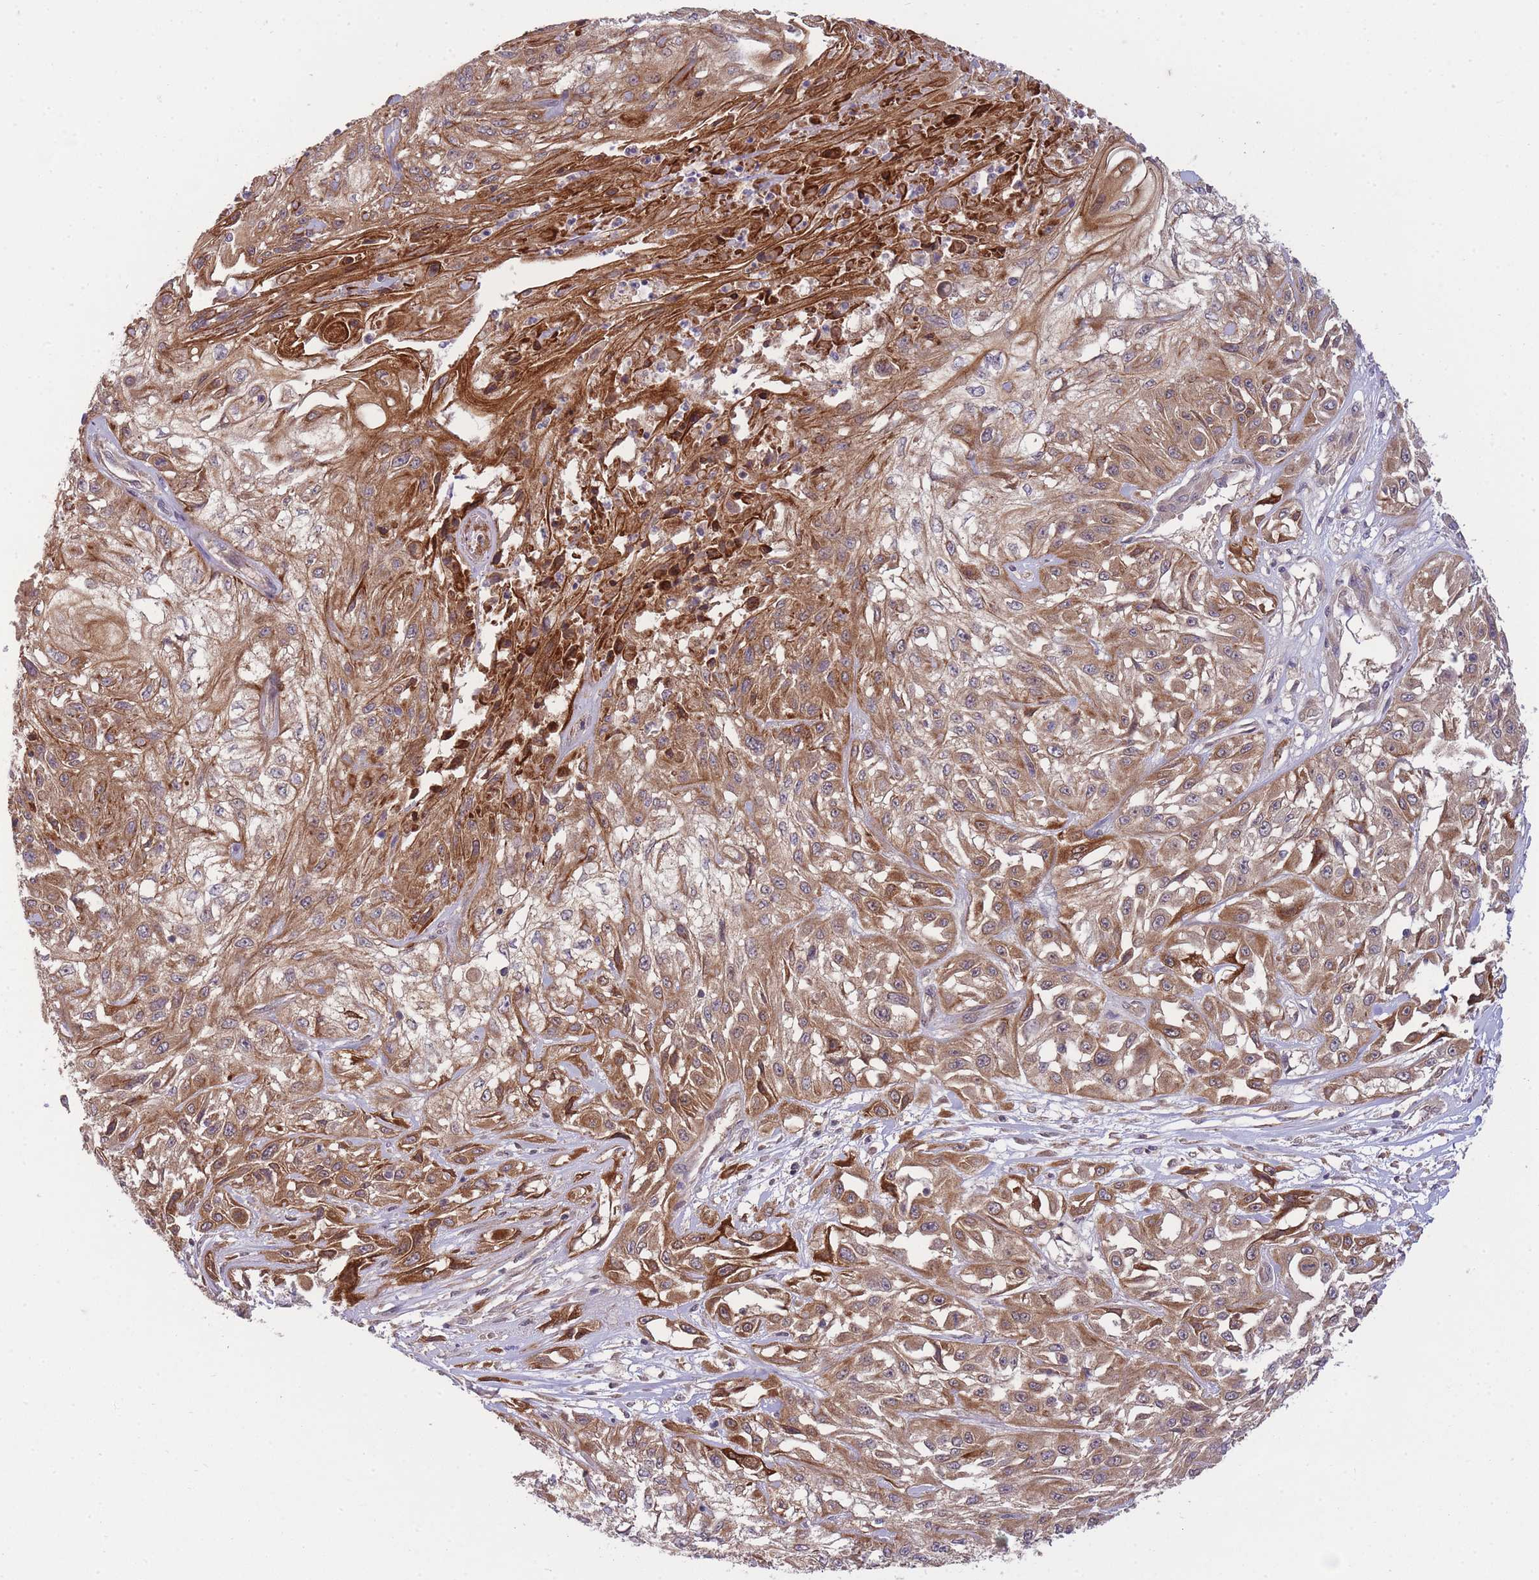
{"staining": {"intensity": "moderate", "quantity": ">75%", "location": "cytoplasmic/membranous"}, "tissue": "skin cancer", "cell_type": "Tumor cells", "image_type": "cancer", "snomed": [{"axis": "morphology", "description": "Squamous cell carcinoma, NOS"}, {"axis": "morphology", "description": "Squamous cell carcinoma, metastatic, NOS"}, {"axis": "topography", "description": "Skin"}, {"axis": "topography", "description": "Lymph node"}], "caption": "A photomicrograph of skin cancer (squamous cell carcinoma) stained for a protein demonstrates moderate cytoplasmic/membranous brown staining in tumor cells.", "gene": "PFDN6", "patient": {"sex": "male", "age": 75}}